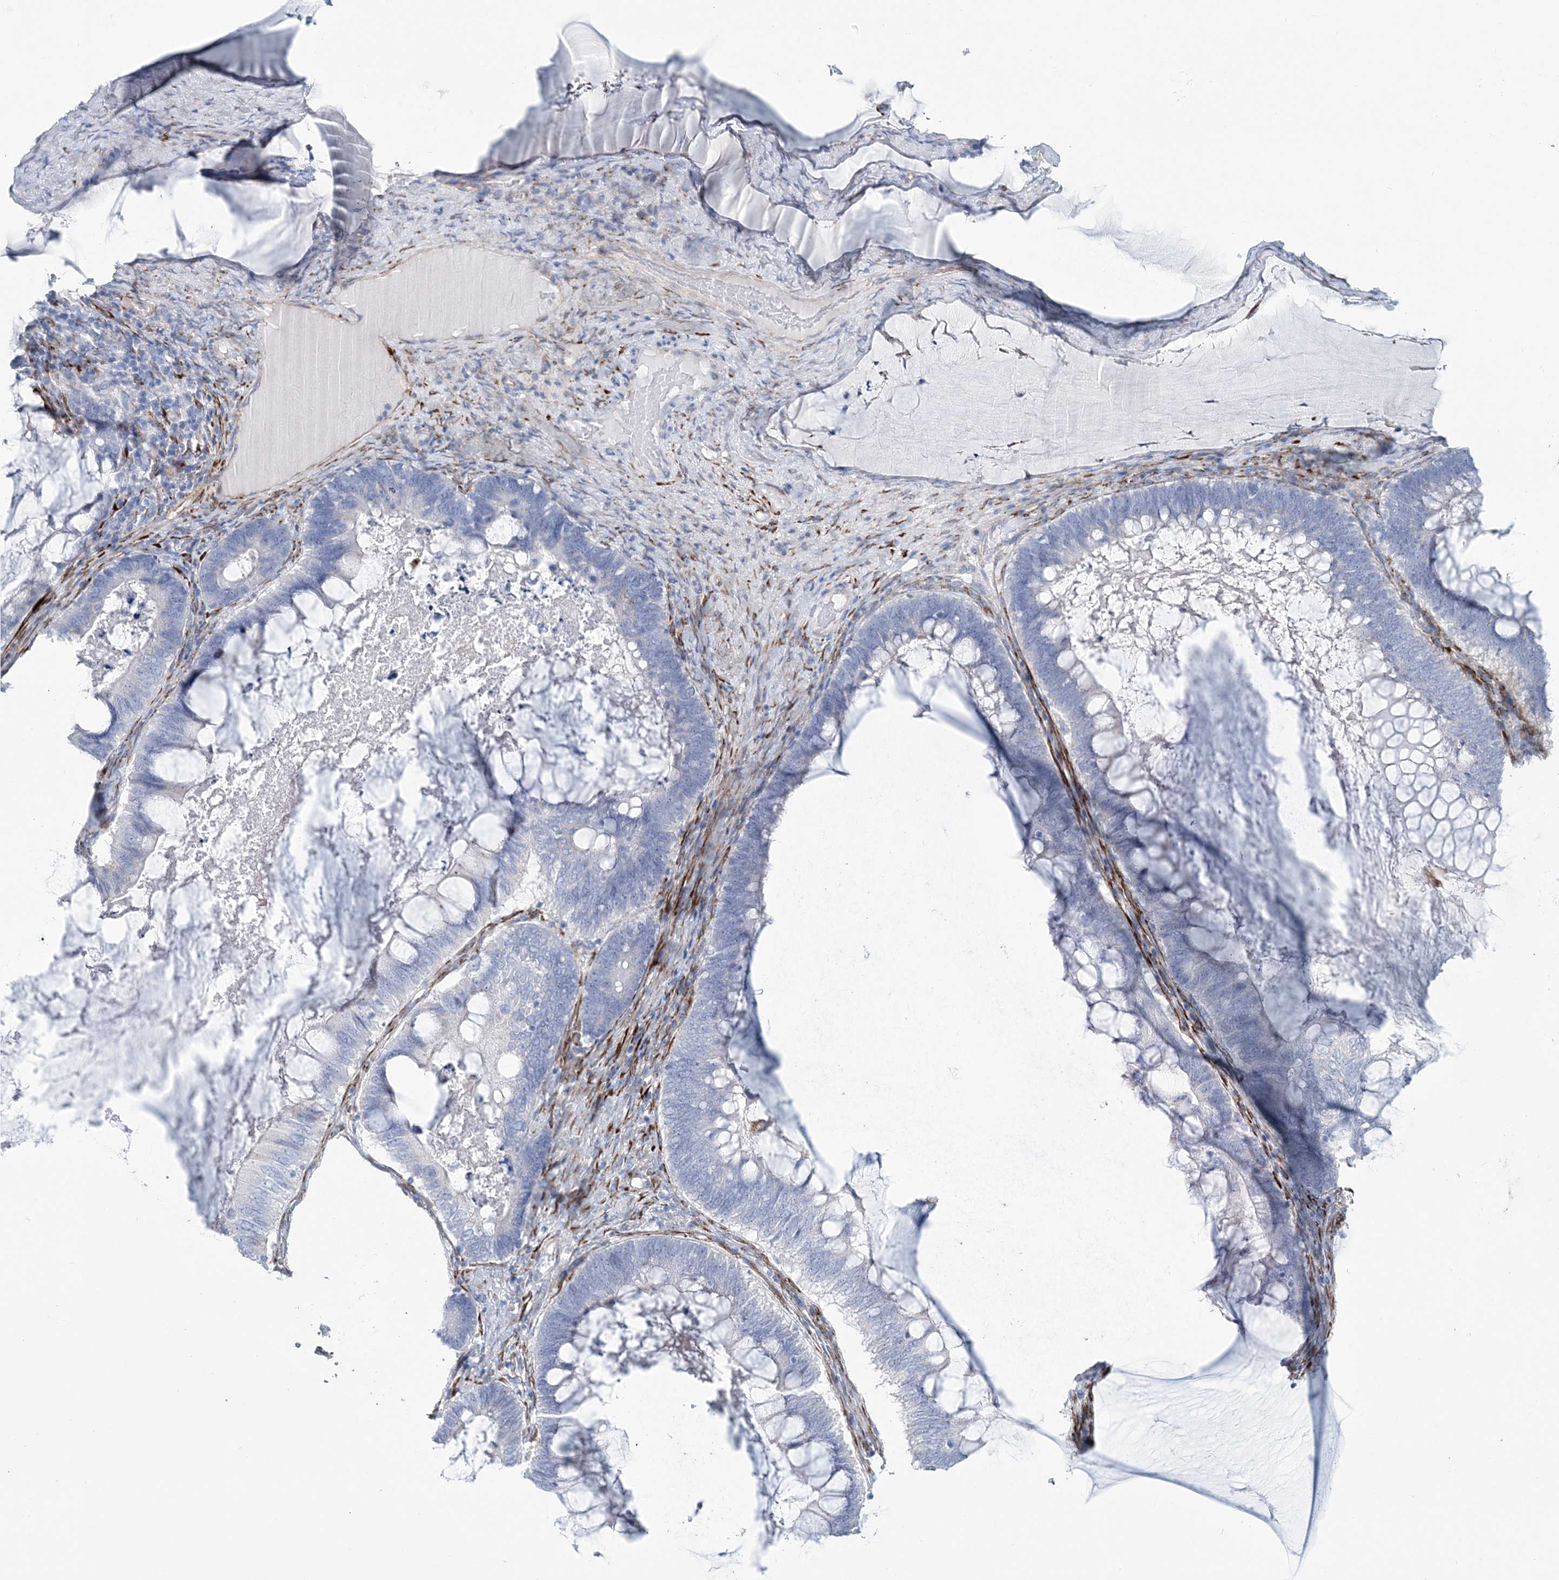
{"staining": {"intensity": "negative", "quantity": "none", "location": "none"}, "tissue": "ovarian cancer", "cell_type": "Tumor cells", "image_type": "cancer", "snomed": [{"axis": "morphology", "description": "Cystadenocarcinoma, mucinous, NOS"}, {"axis": "topography", "description": "Ovary"}], "caption": "High magnification brightfield microscopy of ovarian mucinous cystadenocarcinoma stained with DAB (brown) and counterstained with hematoxylin (blue): tumor cells show no significant positivity. (Stains: DAB immunohistochemistry (IHC) with hematoxylin counter stain, Microscopy: brightfield microscopy at high magnification).", "gene": "RAB11FIP5", "patient": {"sex": "female", "age": 61}}